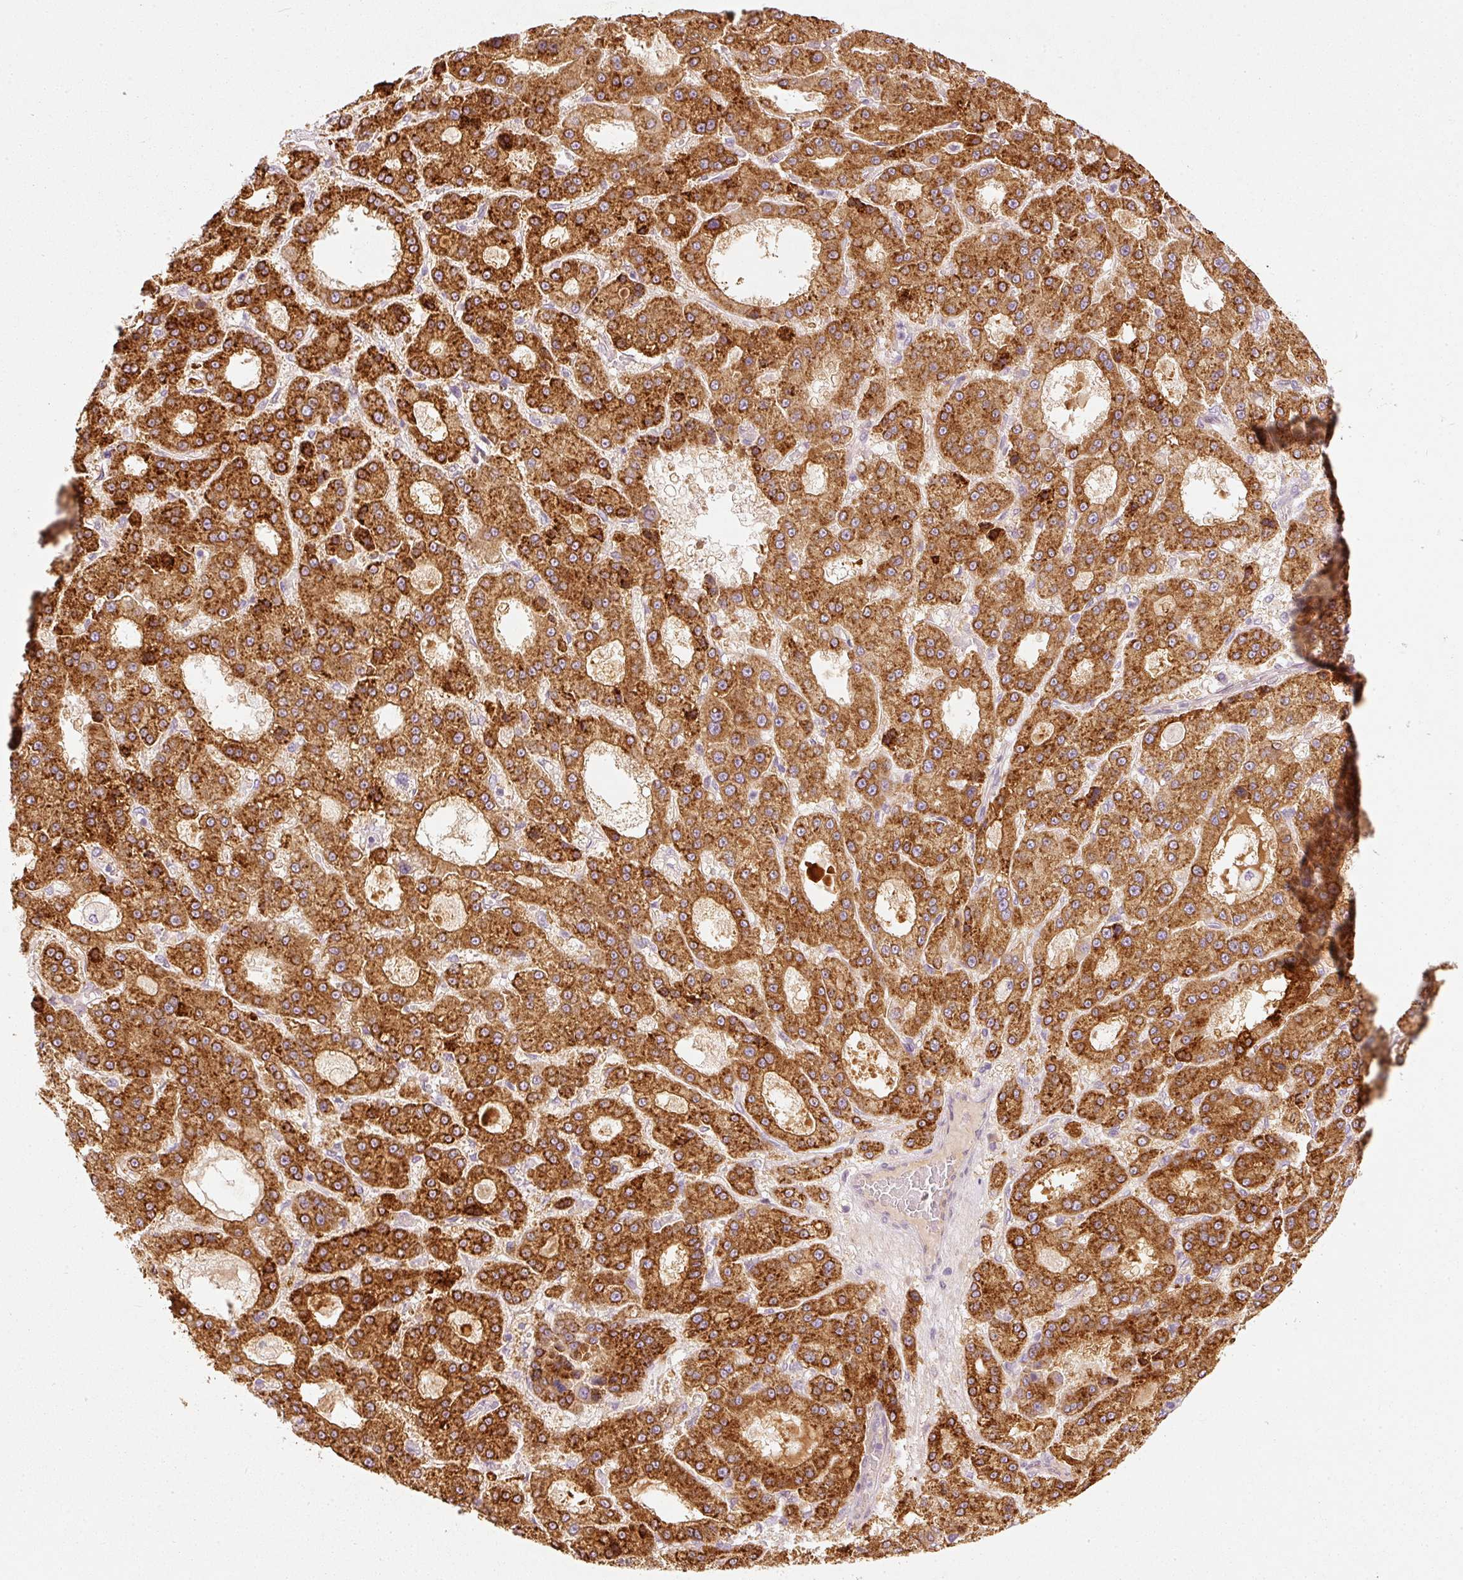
{"staining": {"intensity": "strong", "quantity": ">75%", "location": "cytoplasmic/membranous"}, "tissue": "liver cancer", "cell_type": "Tumor cells", "image_type": "cancer", "snomed": [{"axis": "morphology", "description": "Carcinoma, Hepatocellular, NOS"}, {"axis": "topography", "description": "Liver"}], "caption": "The immunohistochemical stain shows strong cytoplasmic/membranous staining in tumor cells of liver cancer tissue.", "gene": "SLC20A1", "patient": {"sex": "male", "age": 70}}